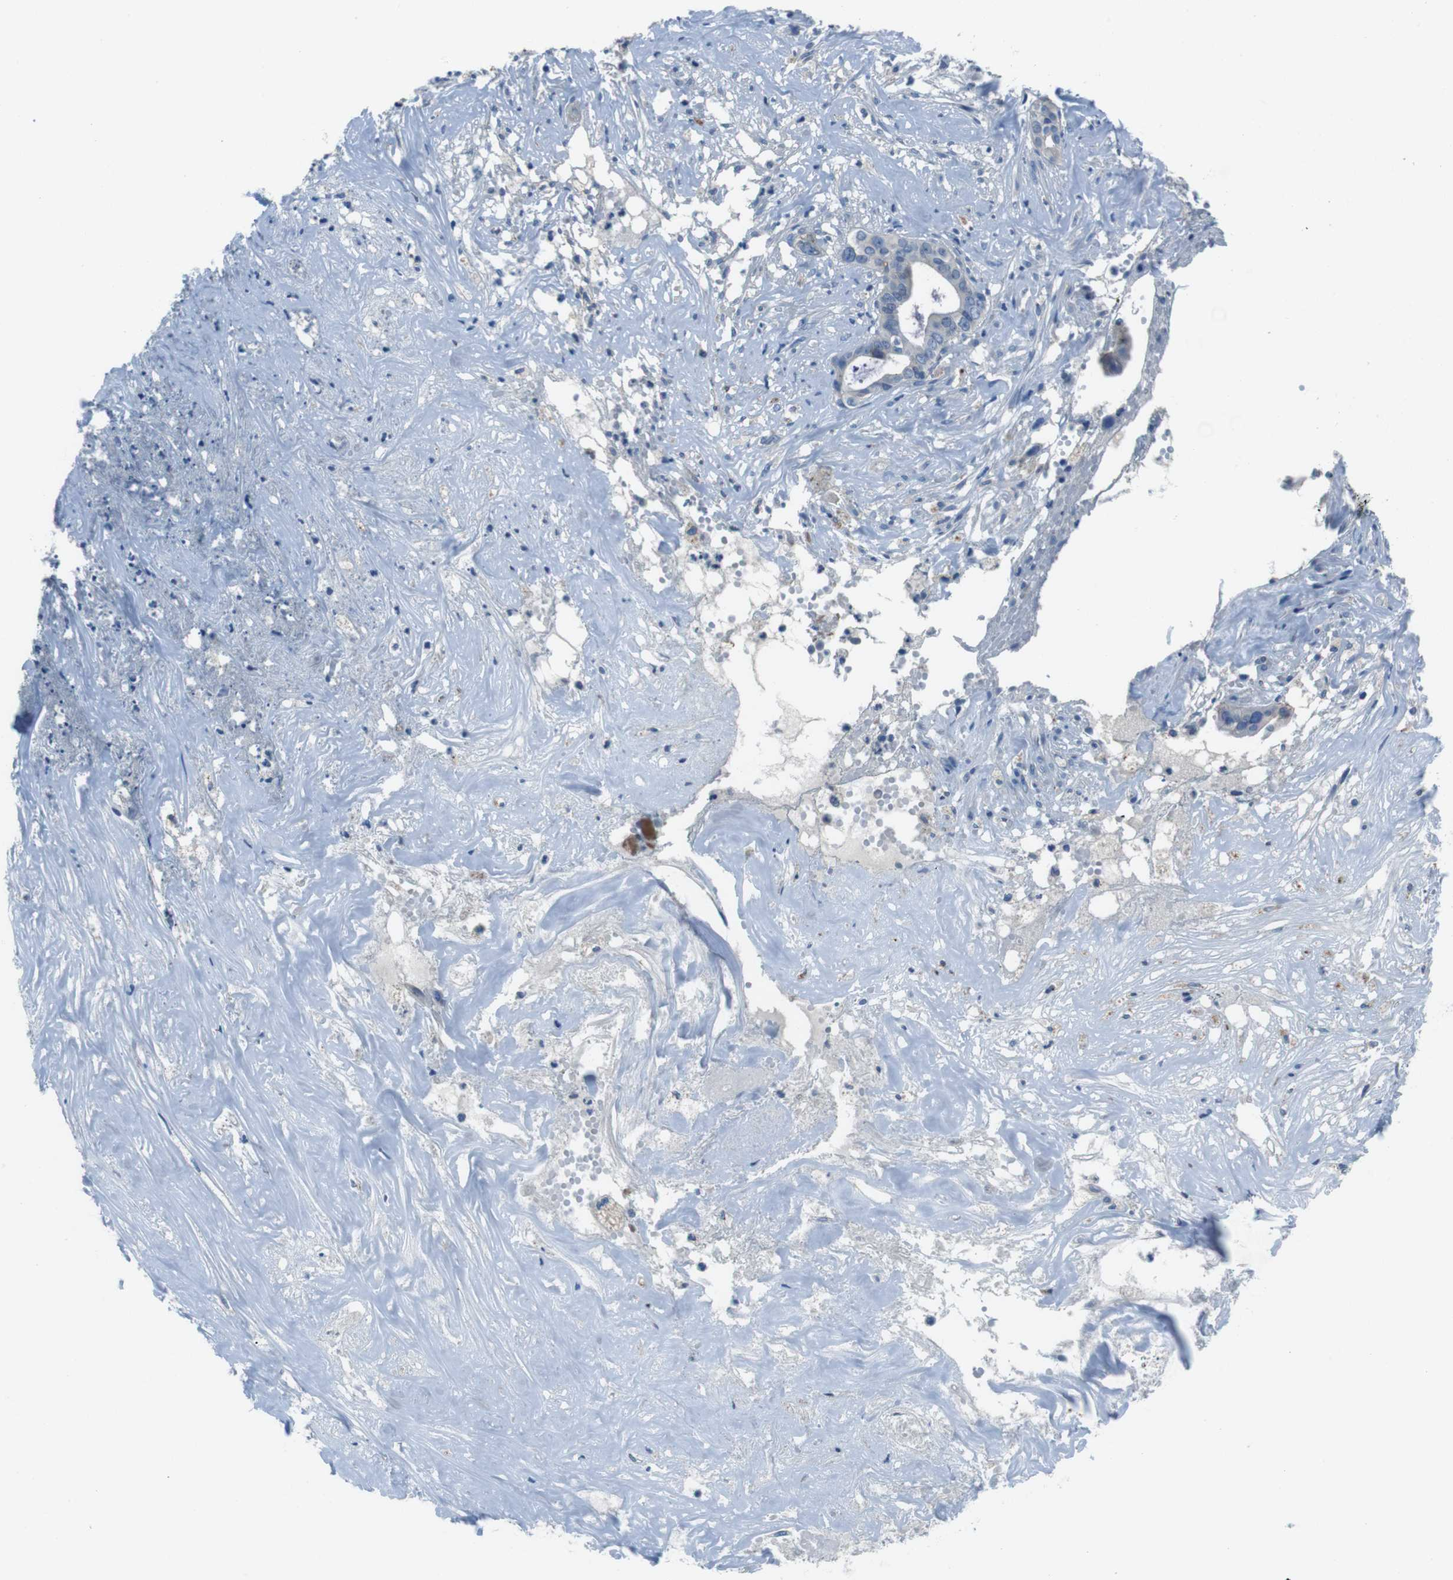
{"staining": {"intensity": "negative", "quantity": "none", "location": "none"}, "tissue": "liver cancer", "cell_type": "Tumor cells", "image_type": "cancer", "snomed": [{"axis": "morphology", "description": "Cholangiocarcinoma"}, {"axis": "topography", "description": "Liver"}], "caption": "Immunohistochemistry micrograph of human liver cancer (cholangiocarcinoma) stained for a protein (brown), which demonstrates no positivity in tumor cells.", "gene": "TULP3", "patient": {"sex": "female", "age": 61}}